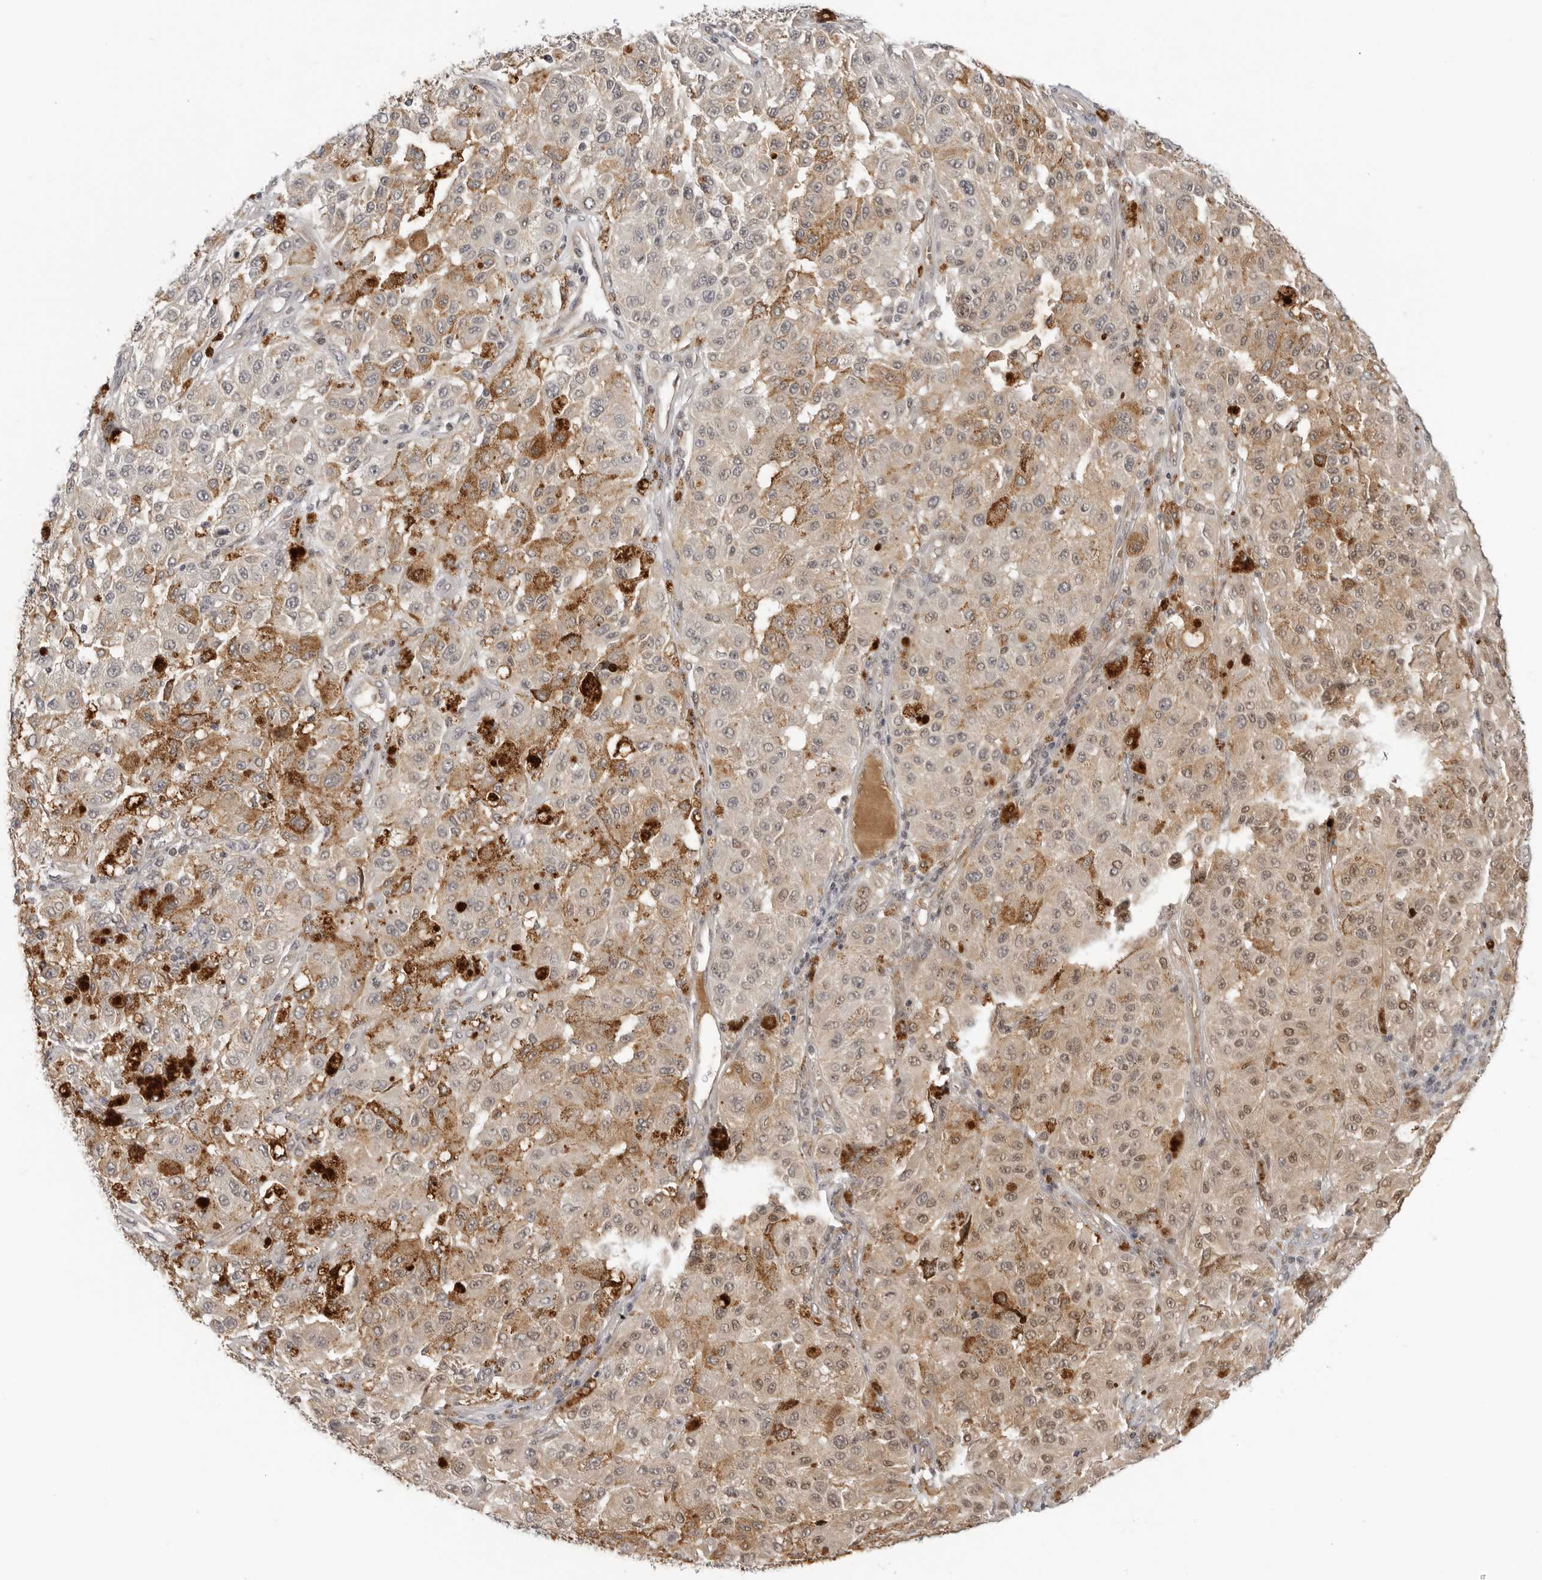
{"staining": {"intensity": "weak", "quantity": "<25%", "location": "nuclear"}, "tissue": "melanoma", "cell_type": "Tumor cells", "image_type": "cancer", "snomed": [{"axis": "morphology", "description": "Malignant melanoma, NOS"}, {"axis": "topography", "description": "Skin"}], "caption": "A high-resolution photomicrograph shows IHC staining of malignant melanoma, which shows no significant staining in tumor cells.", "gene": "SUGCT", "patient": {"sex": "female", "age": 64}}